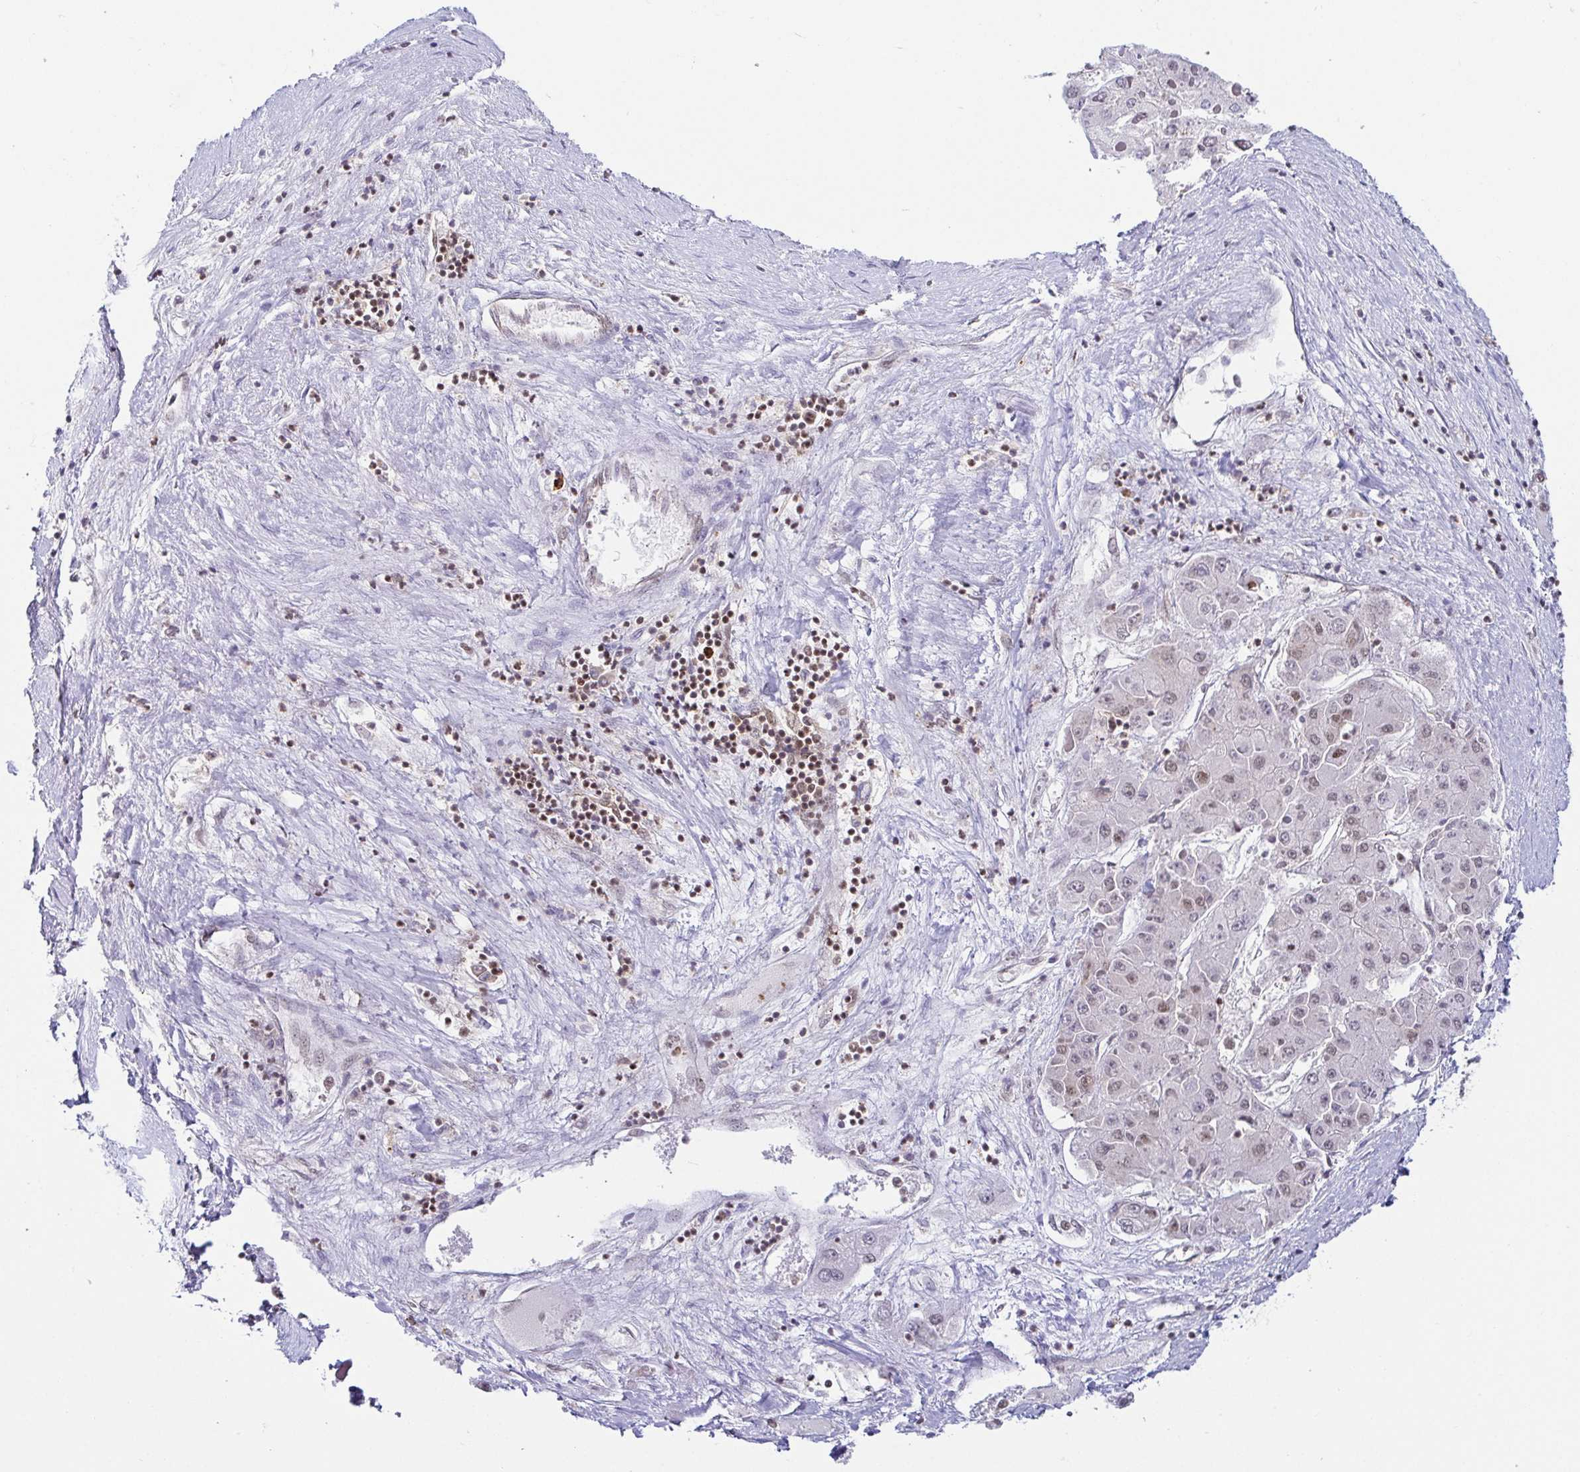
{"staining": {"intensity": "negative", "quantity": "none", "location": "none"}, "tissue": "liver cancer", "cell_type": "Tumor cells", "image_type": "cancer", "snomed": [{"axis": "morphology", "description": "Carcinoma, Hepatocellular, NOS"}, {"axis": "topography", "description": "Liver"}], "caption": "An image of human liver hepatocellular carcinoma is negative for staining in tumor cells.", "gene": "EWSR1", "patient": {"sex": "female", "age": 73}}